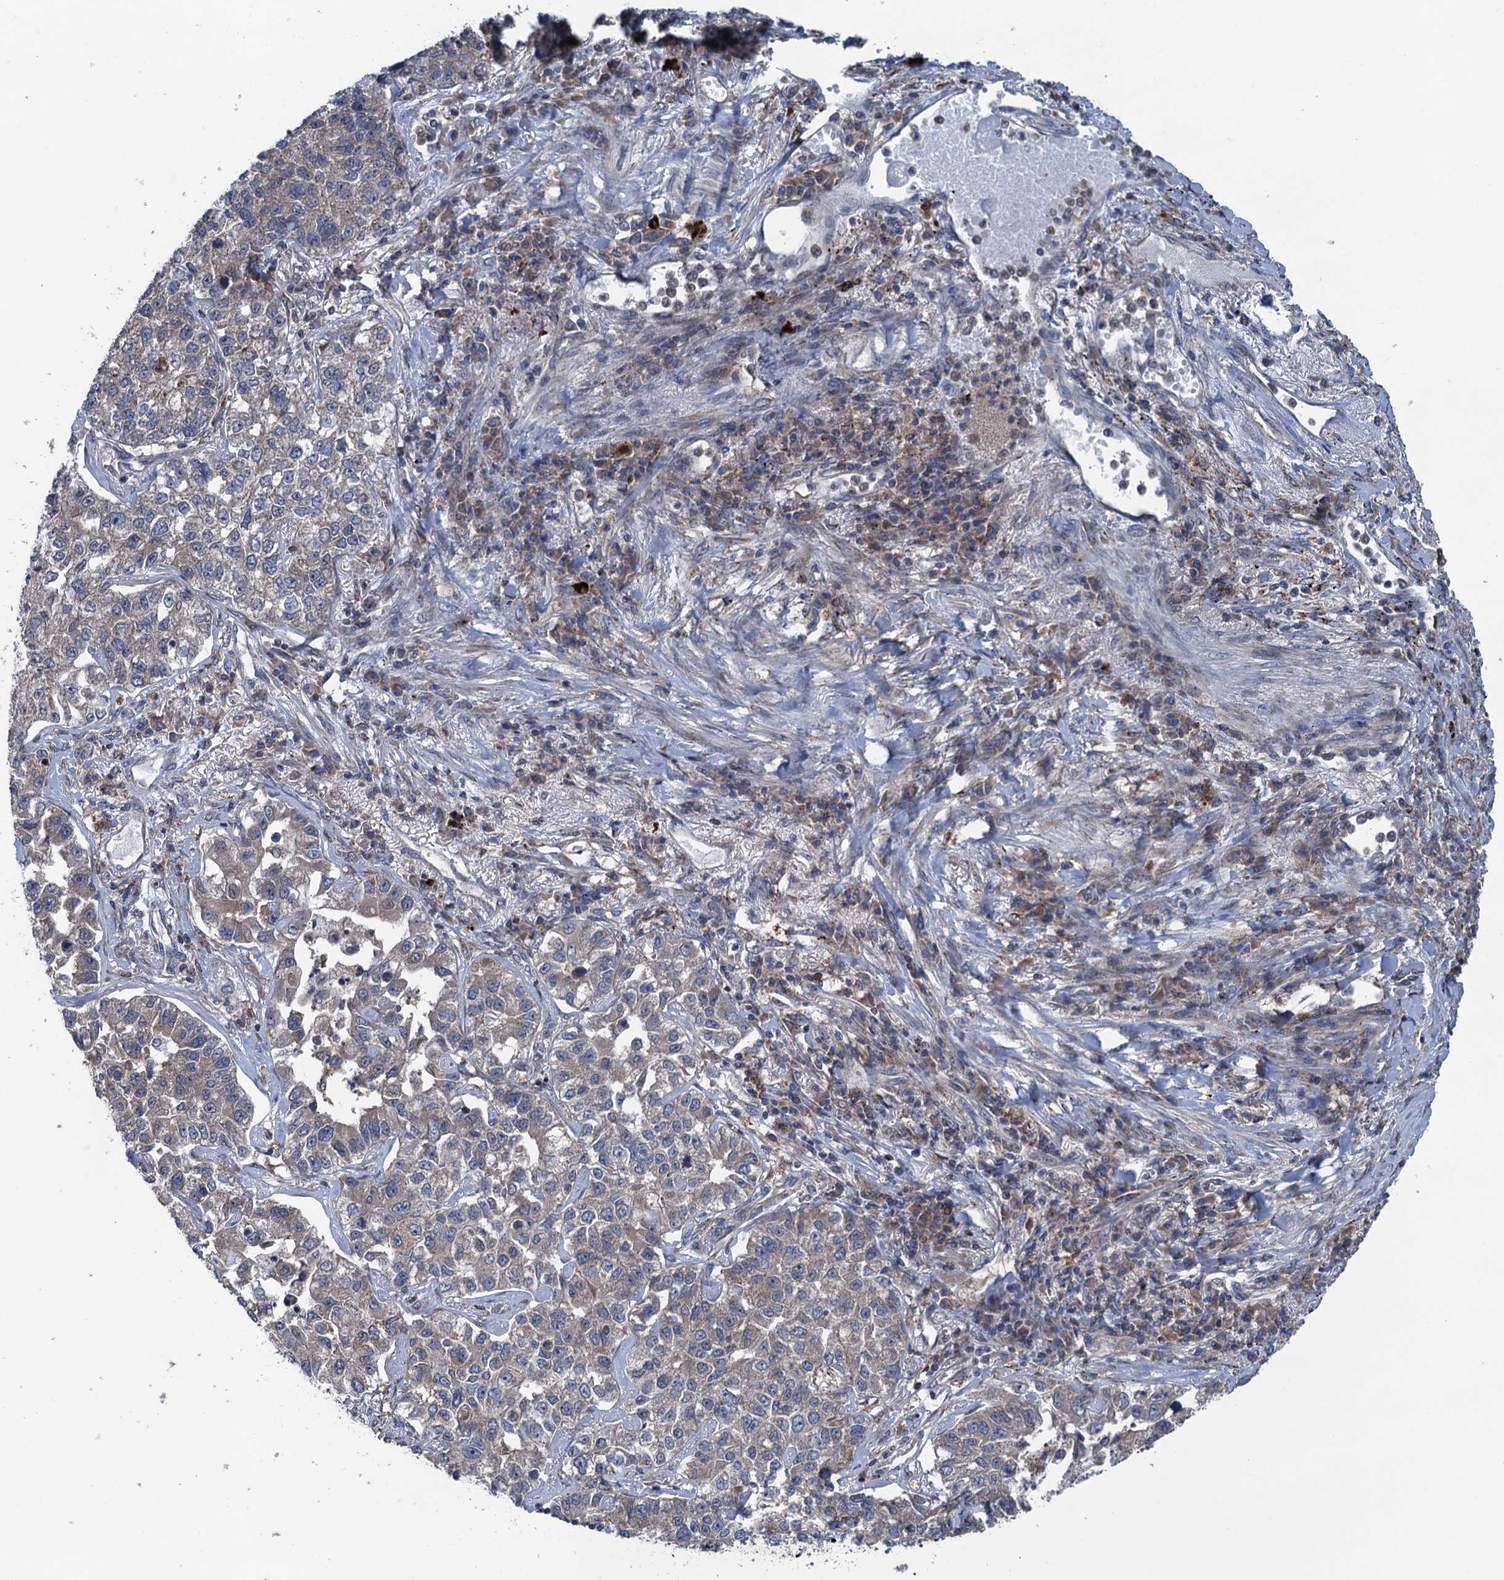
{"staining": {"intensity": "weak", "quantity": "<25%", "location": "cytoplasmic/membranous"}, "tissue": "lung cancer", "cell_type": "Tumor cells", "image_type": "cancer", "snomed": [{"axis": "morphology", "description": "Adenocarcinoma, NOS"}, {"axis": "topography", "description": "Lung"}], "caption": "Image shows no protein expression in tumor cells of lung adenocarcinoma tissue.", "gene": "CNTN5", "patient": {"sex": "male", "age": 49}}